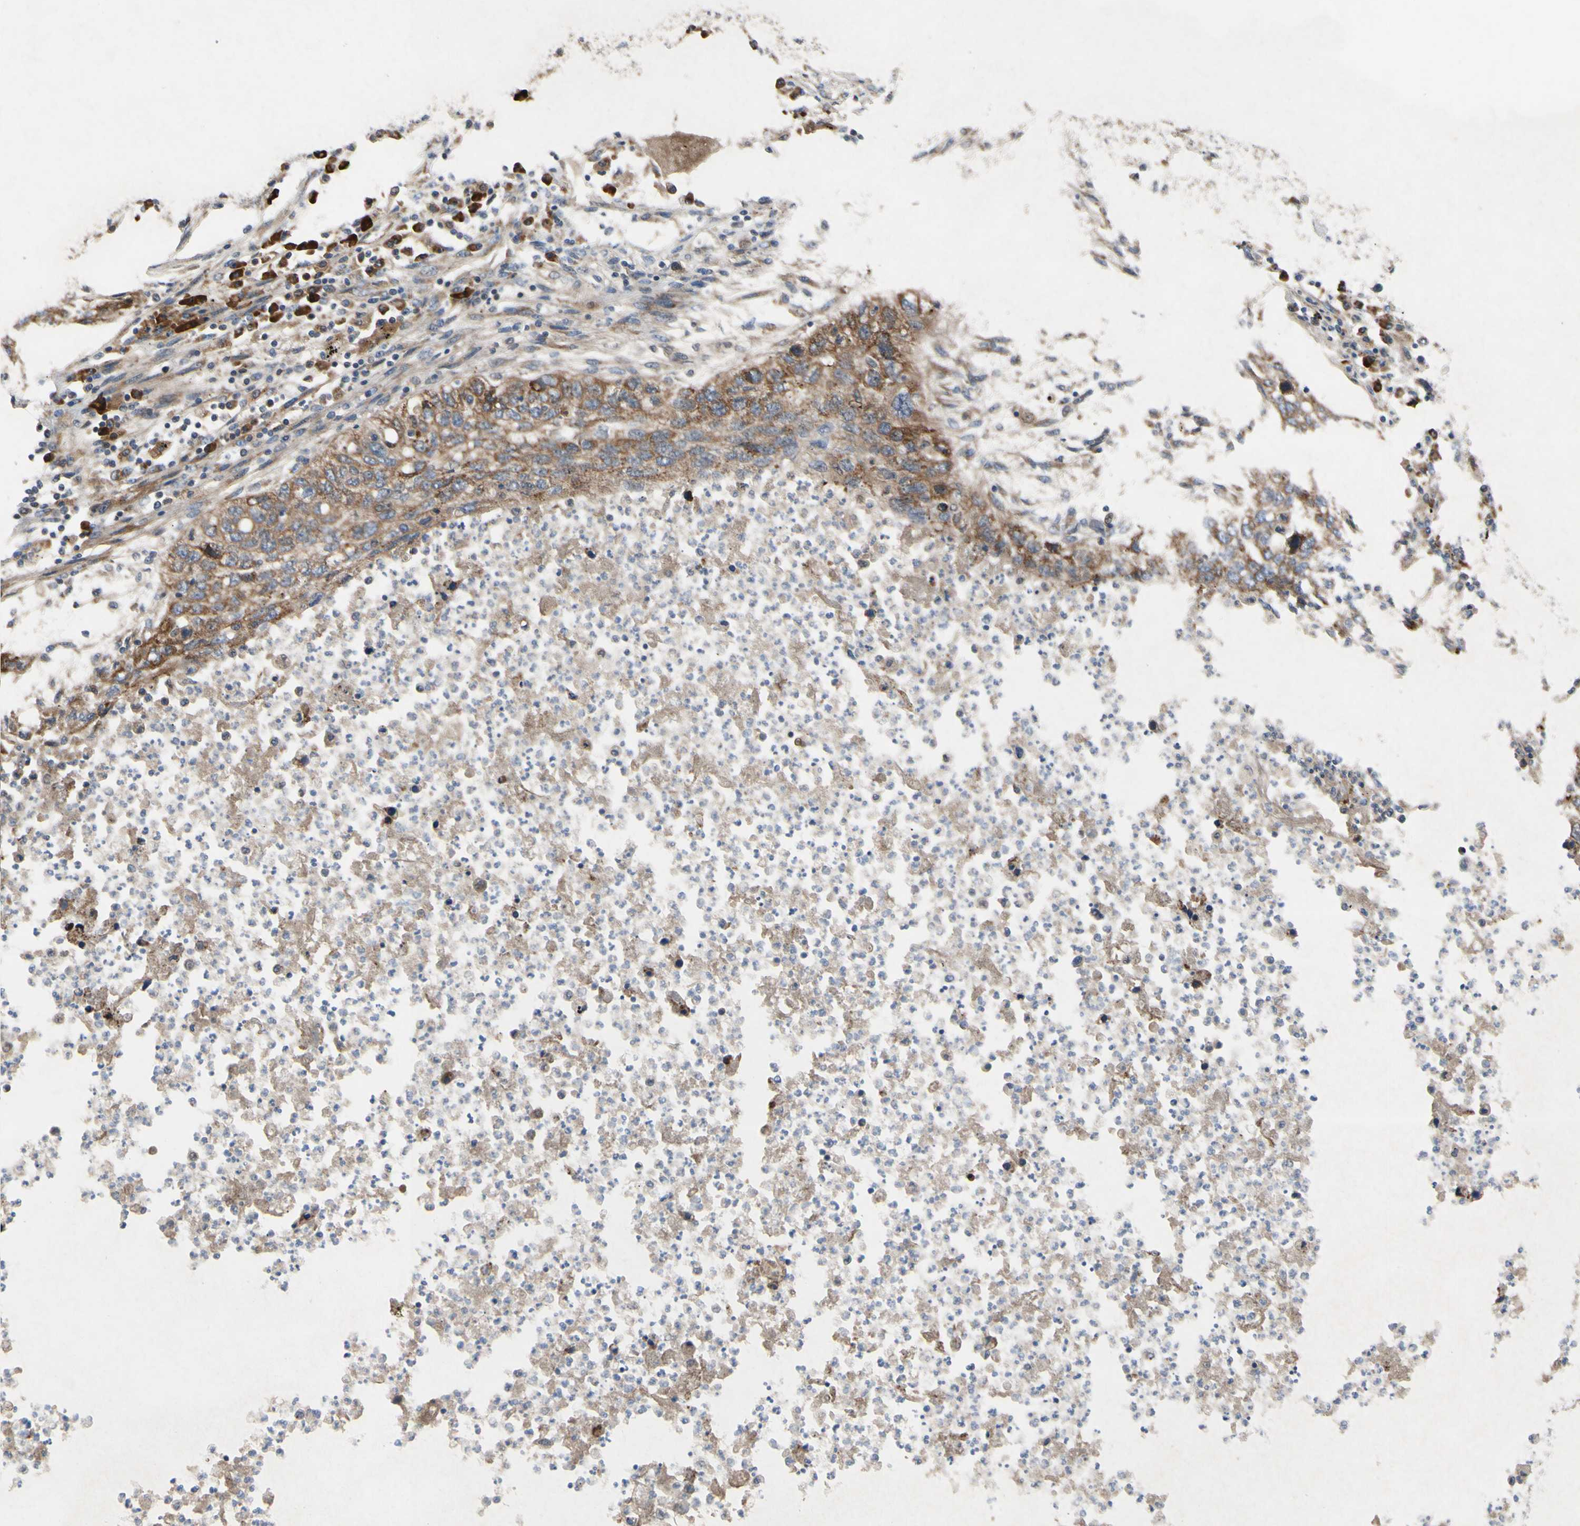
{"staining": {"intensity": "moderate", "quantity": ">75%", "location": "cytoplasmic/membranous"}, "tissue": "lung cancer", "cell_type": "Tumor cells", "image_type": "cancer", "snomed": [{"axis": "morphology", "description": "Squamous cell carcinoma, NOS"}, {"axis": "topography", "description": "Lung"}], "caption": "There is medium levels of moderate cytoplasmic/membranous expression in tumor cells of lung cancer, as demonstrated by immunohistochemical staining (brown color).", "gene": "XIAP", "patient": {"sex": "female", "age": 63}}